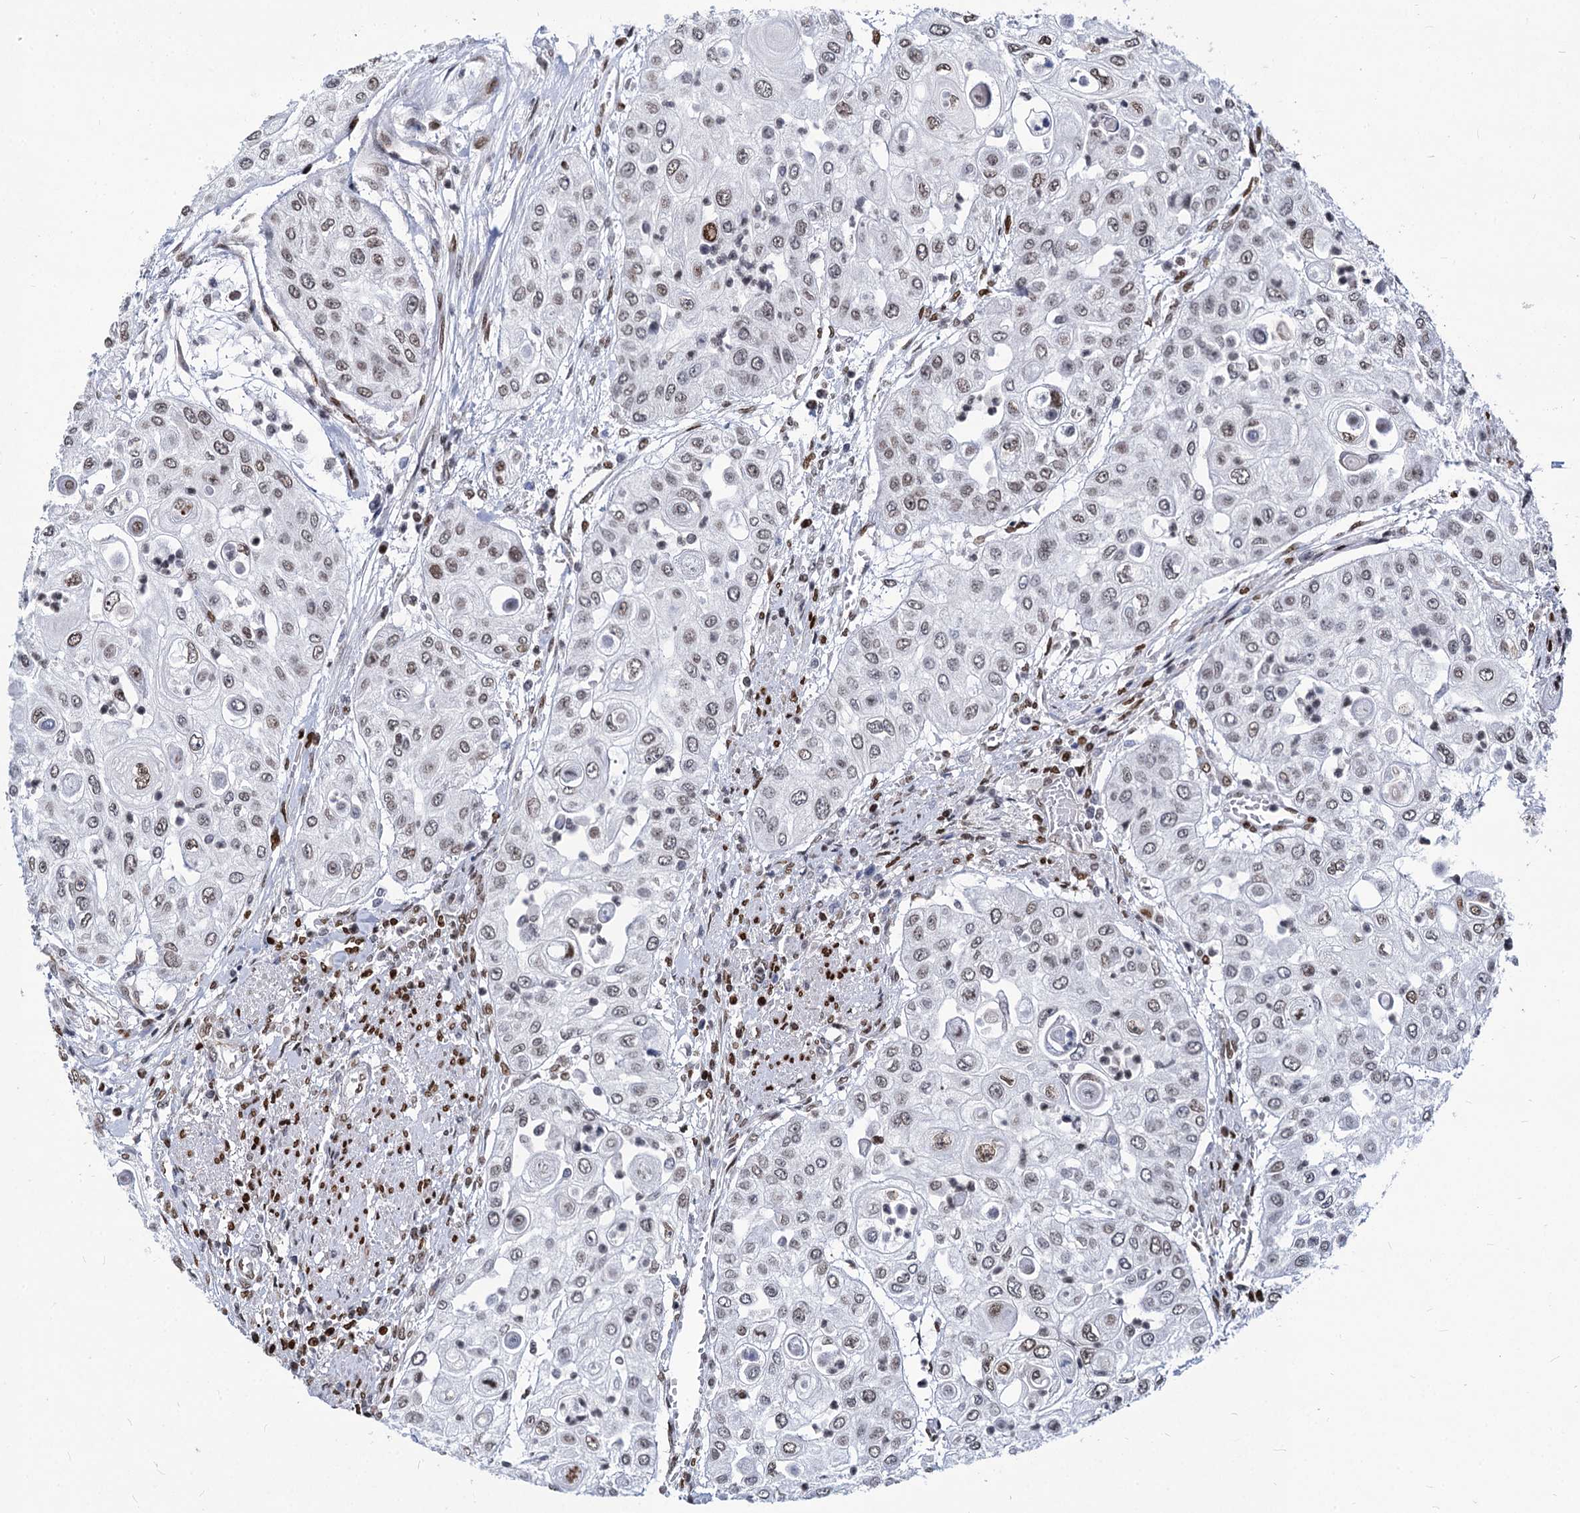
{"staining": {"intensity": "weak", "quantity": "25%-75%", "location": "nuclear"}, "tissue": "urothelial cancer", "cell_type": "Tumor cells", "image_type": "cancer", "snomed": [{"axis": "morphology", "description": "Urothelial carcinoma, High grade"}, {"axis": "topography", "description": "Urinary bladder"}], "caption": "Immunohistochemical staining of urothelial cancer demonstrates low levels of weak nuclear staining in approximately 25%-75% of tumor cells.", "gene": "MECP2", "patient": {"sex": "female", "age": 79}}